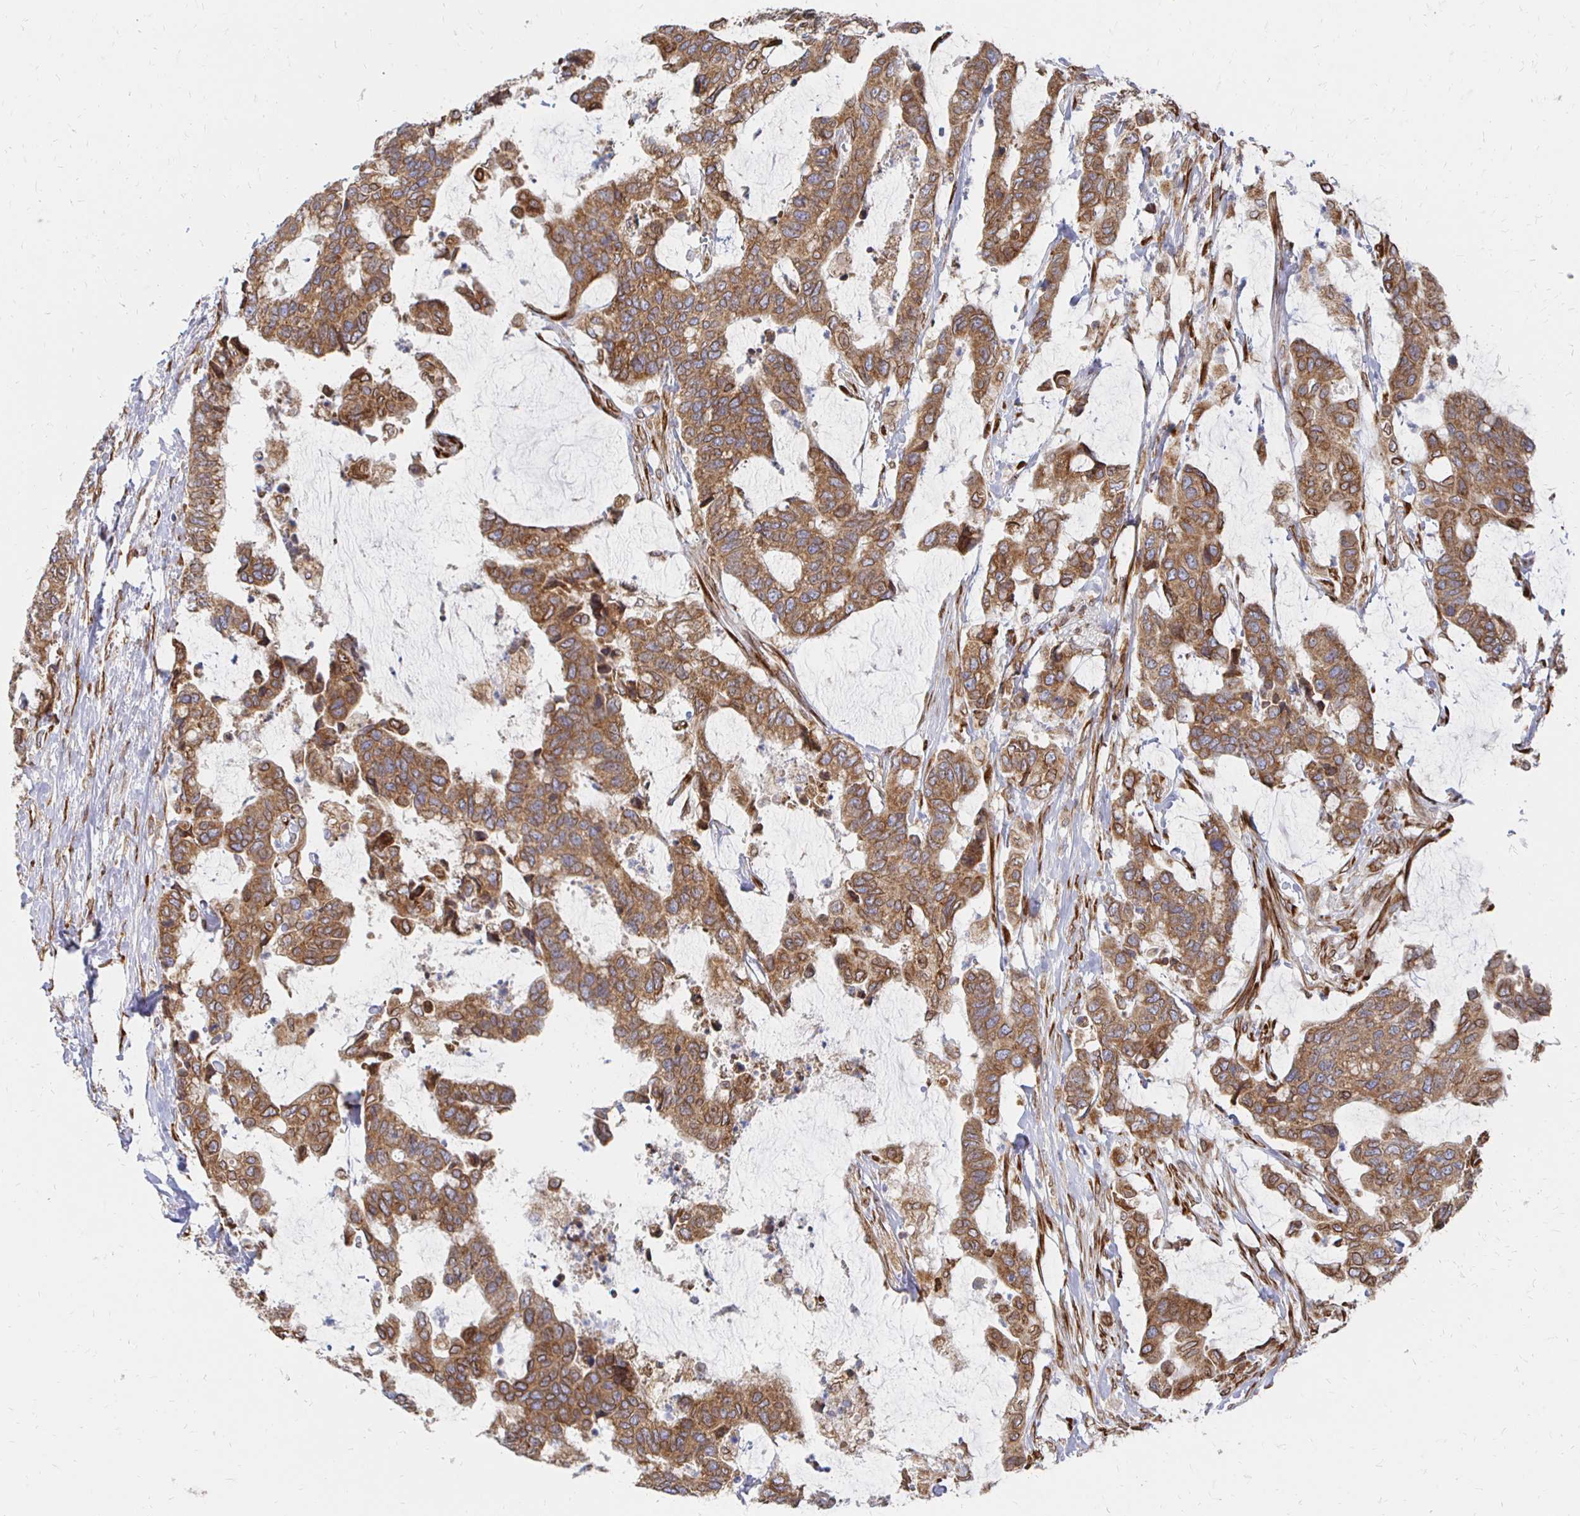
{"staining": {"intensity": "moderate", "quantity": ">75%", "location": "cytoplasmic/membranous,nuclear"}, "tissue": "colorectal cancer", "cell_type": "Tumor cells", "image_type": "cancer", "snomed": [{"axis": "morphology", "description": "Adenocarcinoma, NOS"}, {"axis": "topography", "description": "Rectum"}], "caption": "Immunohistochemistry (IHC) staining of colorectal adenocarcinoma, which demonstrates medium levels of moderate cytoplasmic/membranous and nuclear staining in approximately >75% of tumor cells indicating moderate cytoplasmic/membranous and nuclear protein positivity. The staining was performed using DAB (brown) for protein detection and nuclei were counterstained in hematoxylin (blue).", "gene": "PELI3", "patient": {"sex": "female", "age": 59}}